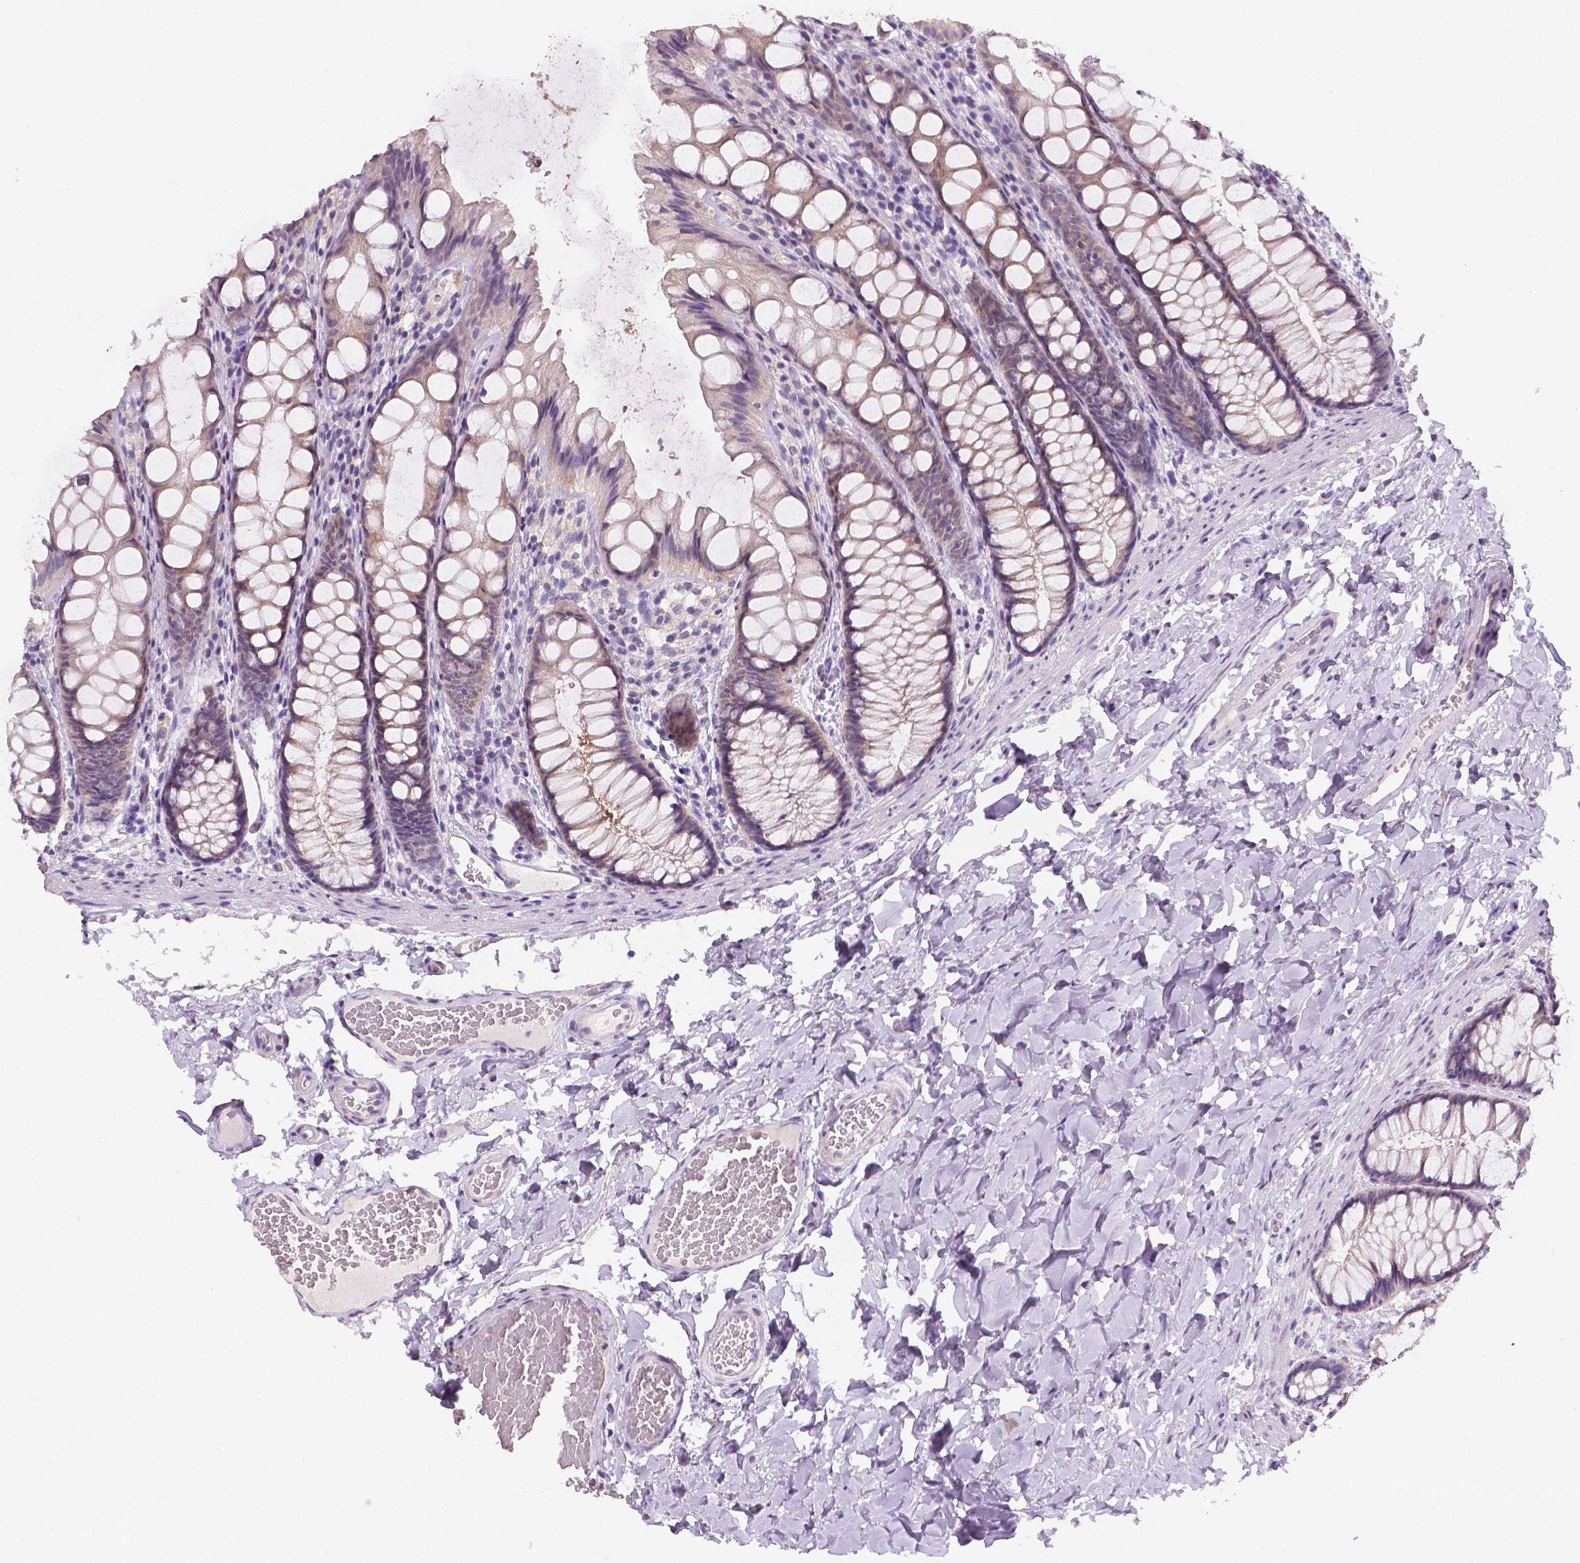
{"staining": {"intensity": "negative", "quantity": "none", "location": "none"}, "tissue": "colon", "cell_type": "Endothelial cells", "image_type": "normal", "snomed": [{"axis": "morphology", "description": "Normal tissue, NOS"}, {"axis": "topography", "description": "Colon"}], "caption": "A high-resolution photomicrograph shows immunohistochemistry staining of unremarkable colon, which exhibits no significant staining in endothelial cells. (DAB immunohistochemistry (IHC), high magnification).", "gene": "FASN", "patient": {"sex": "male", "age": 47}}